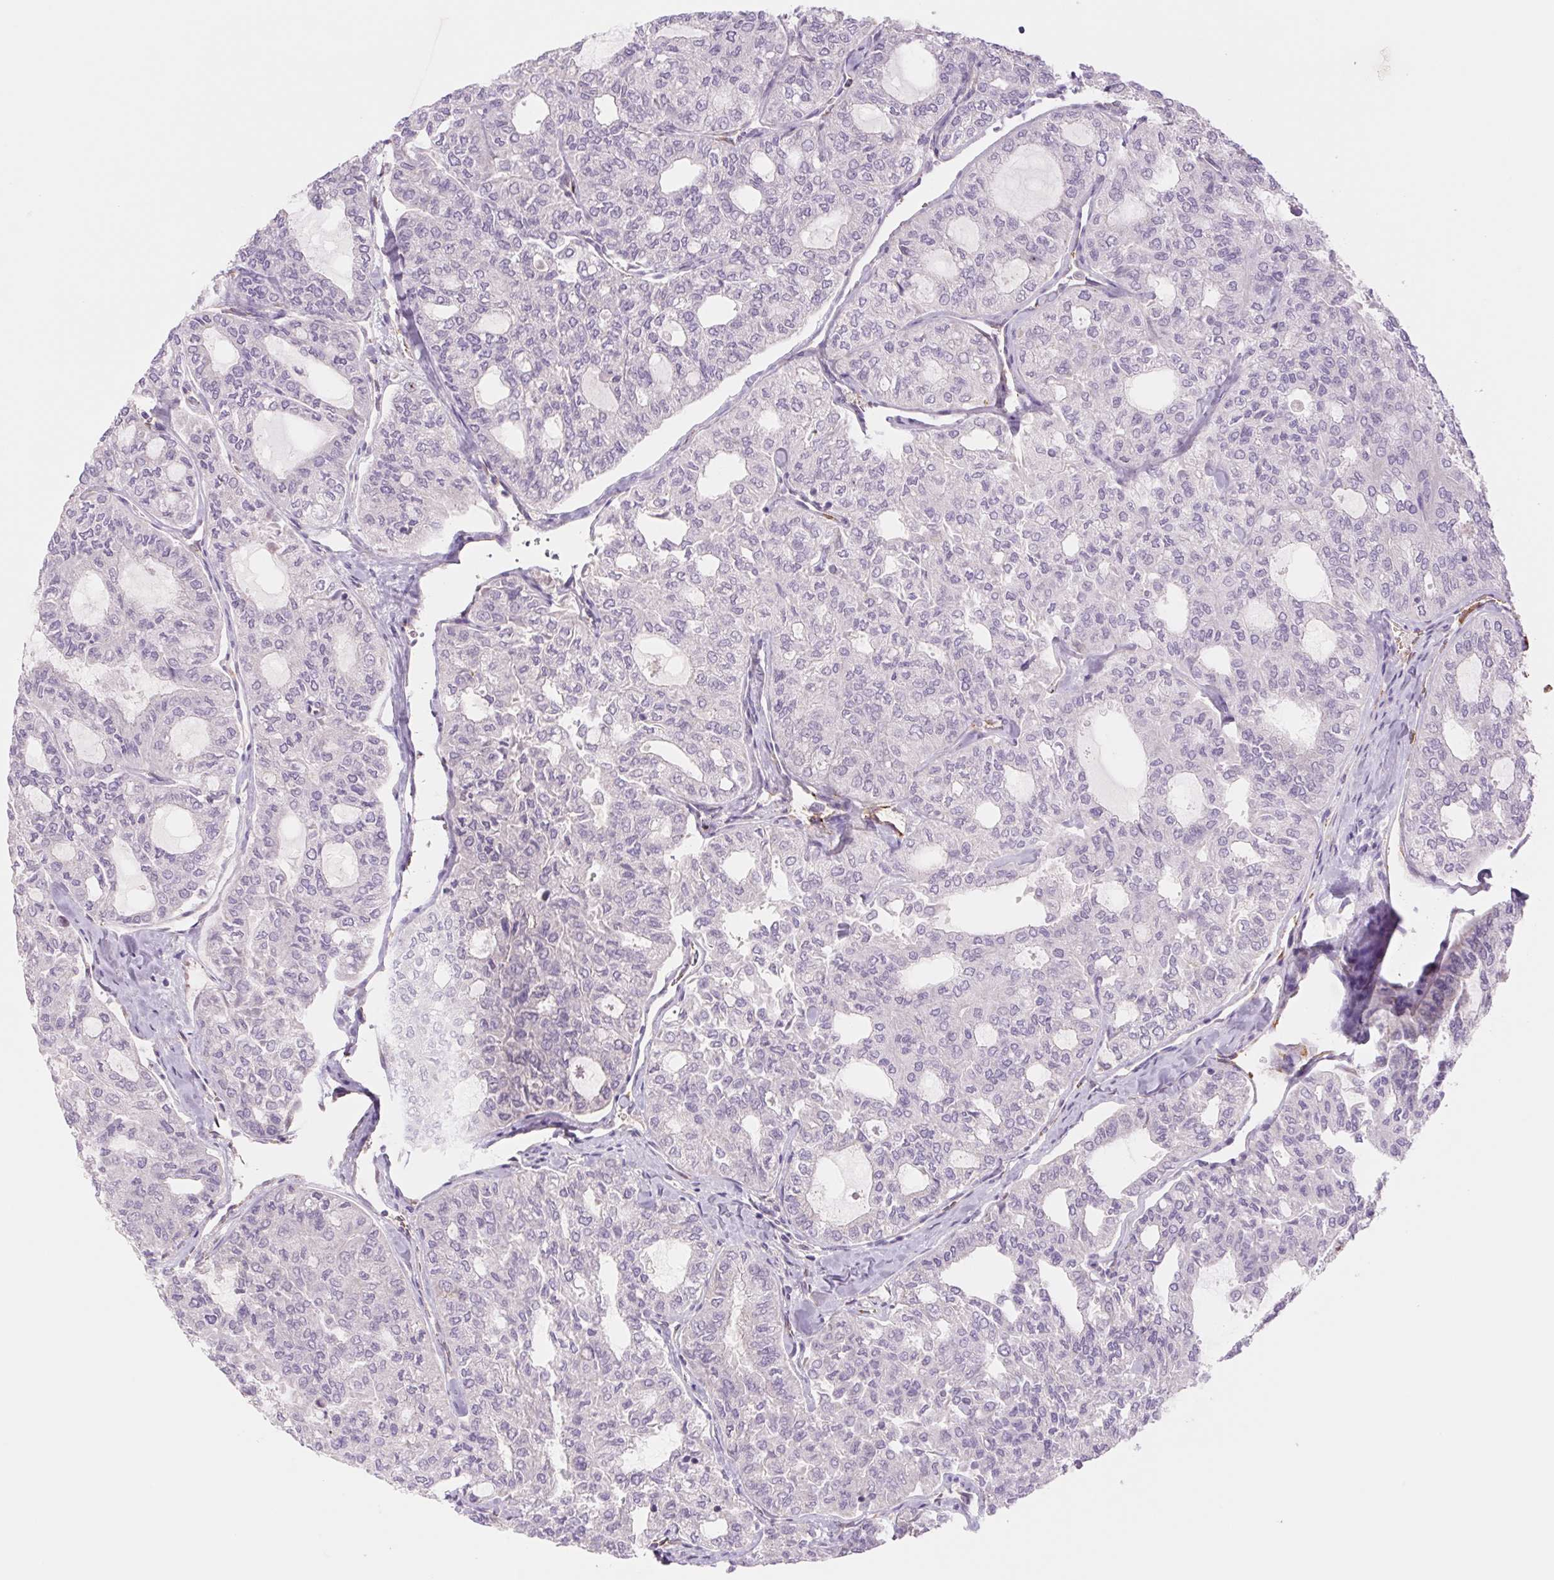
{"staining": {"intensity": "negative", "quantity": "none", "location": "none"}, "tissue": "thyroid cancer", "cell_type": "Tumor cells", "image_type": "cancer", "snomed": [{"axis": "morphology", "description": "Follicular adenoma carcinoma, NOS"}, {"axis": "topography", "description": "Thyroid gland"}], "caption": "Immunohistochemical staining of human follicular adenoma carcinoma (thyroid) exhibits no significant positivity in tumor cells.", "gene": "IGFL3", "patient": {"sex": "male", "age": 75}}